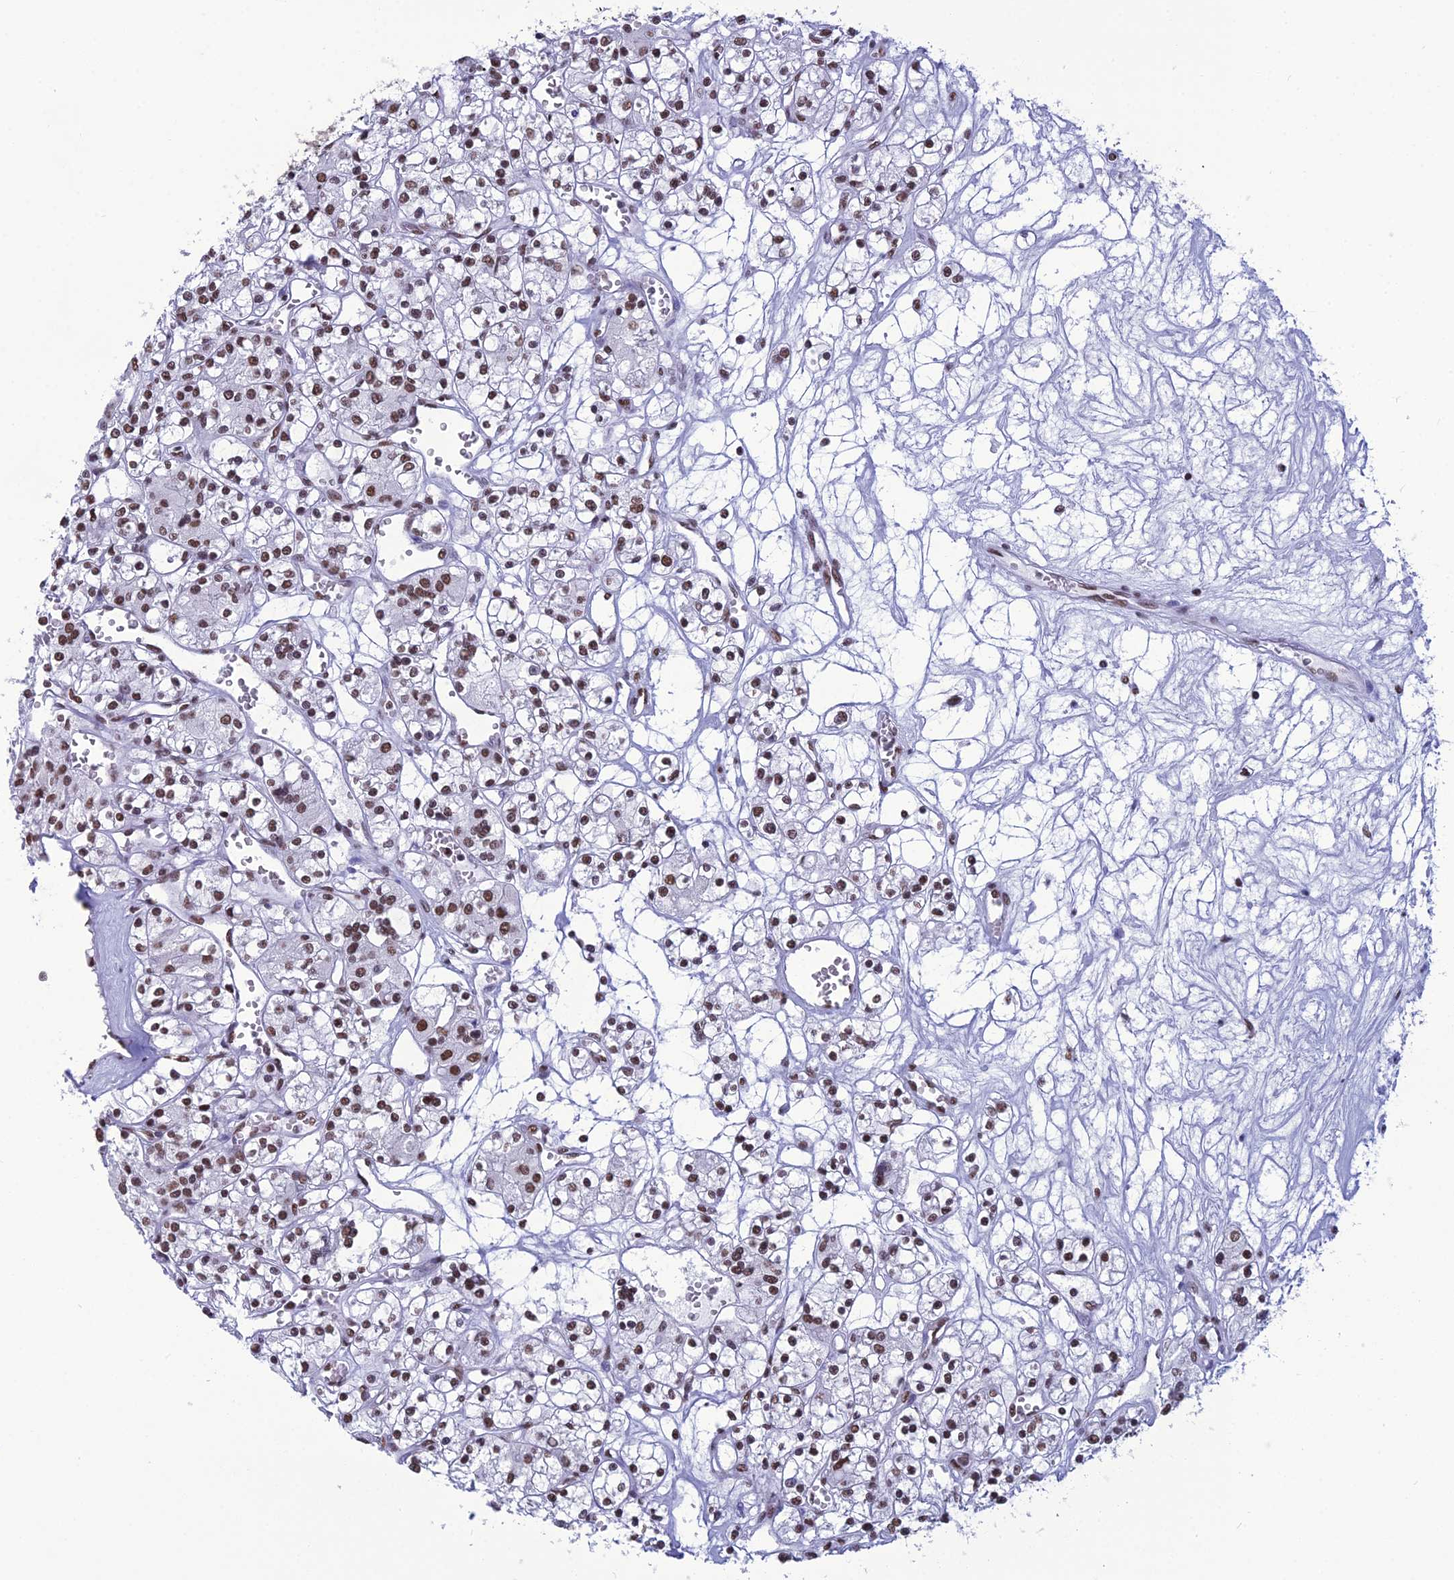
{"staining": {"intensity": "moderate", "quantity": ">75%", "location": "nuclear"}, "tissue": "renal cancer", "cell_type": "Tumor cells", "image_type": "cancer", "snomed": [{"axis": "morphology", "description": "Adenocarcinoma, NOS"}, {"axis": "topography", "description": "Kidney"}], "caption": "Renal cancer stained with a protein marker exhibits moderate staining in tumor cells.", "gene": "PRAMEF12", "patient": {"sex": "female", "age": 59}}